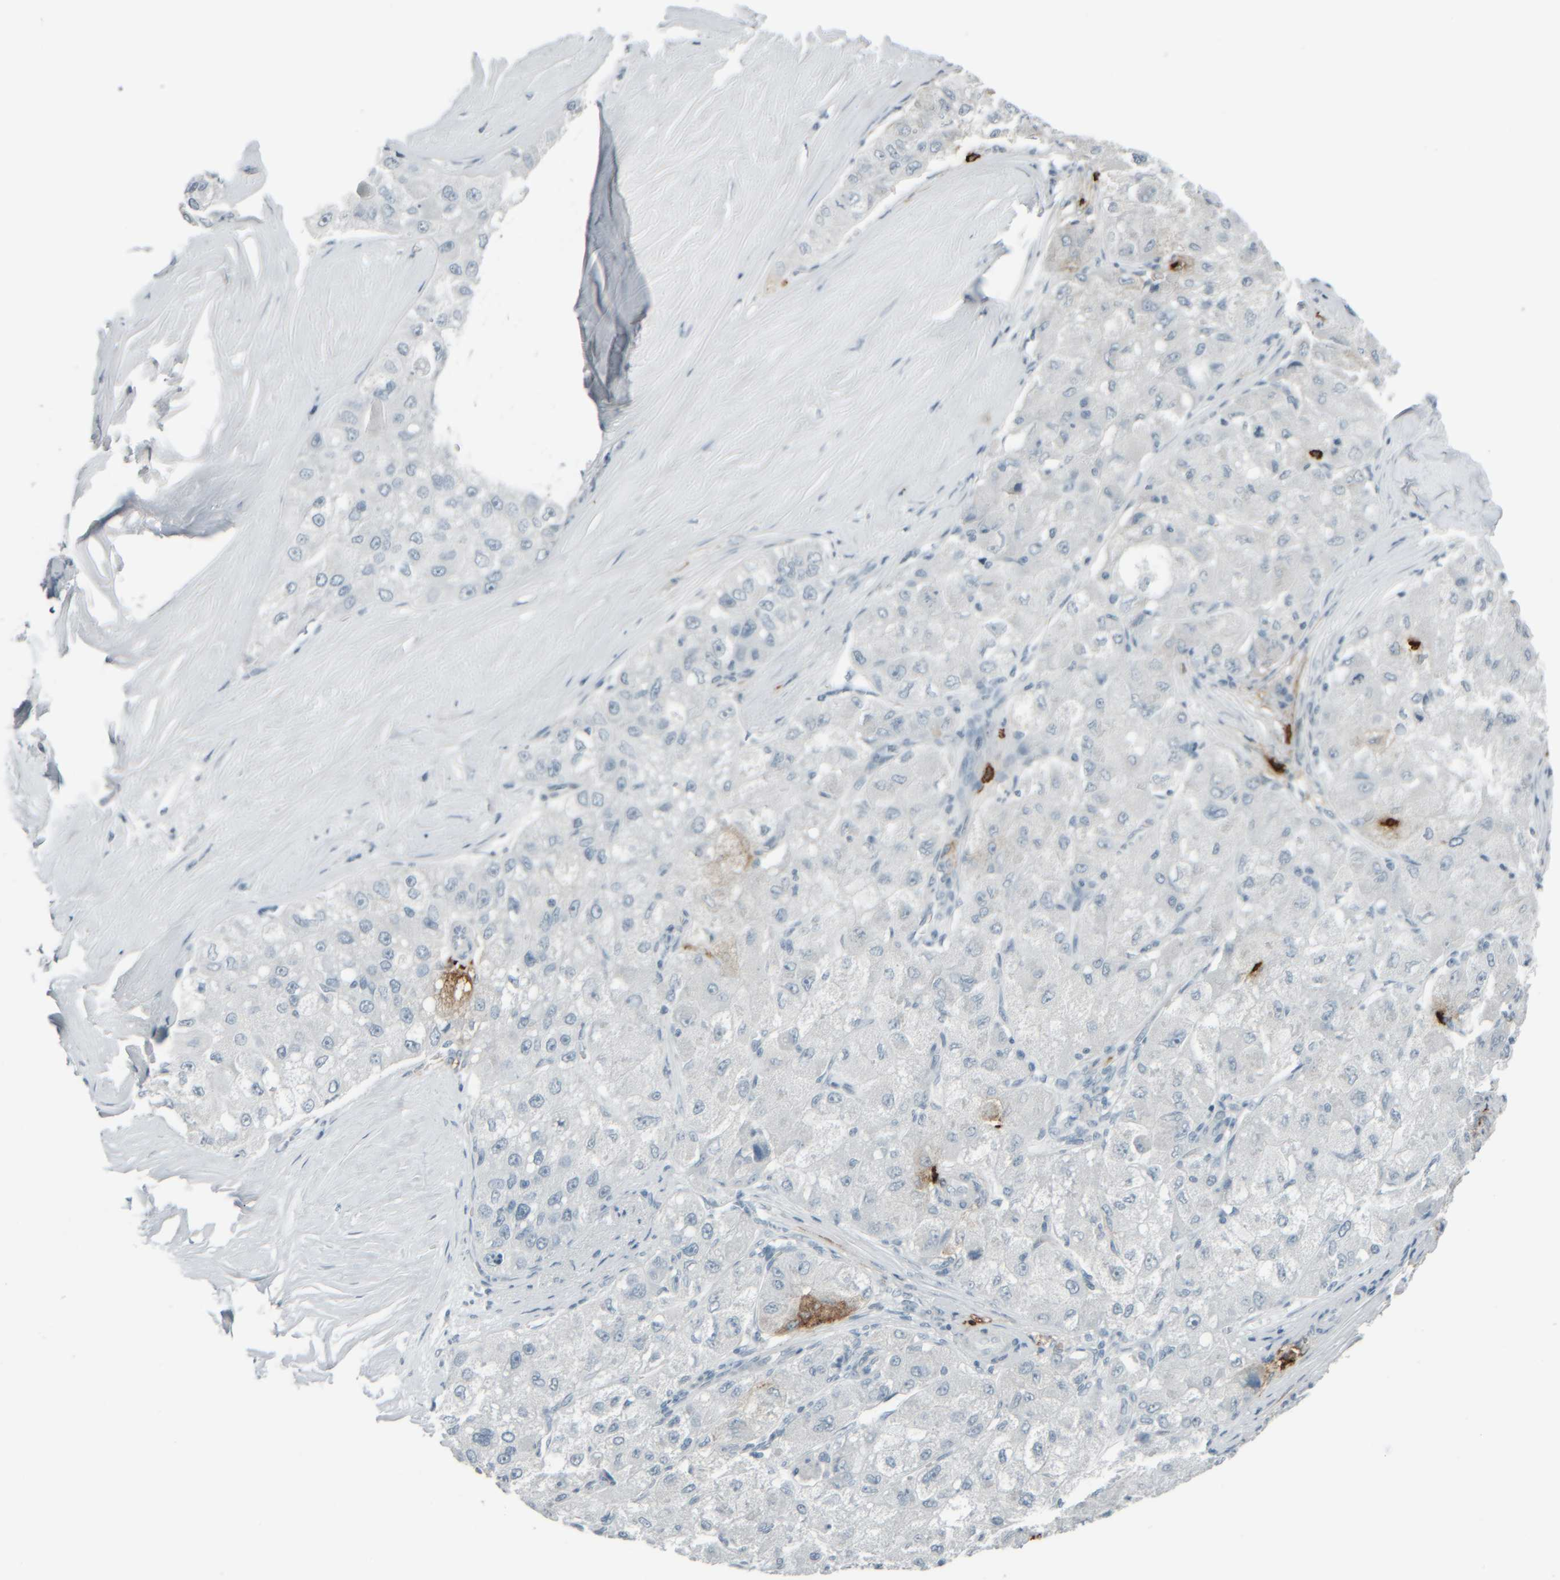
{"staining": {"intensity": "negative", "quantity": "none", "location": "none"}, "tissue": "liver cancer", "cell_type": "Tumor cells", "image_type": "cancer", "snomed": [{"axis": "morphology", "description": "Carcinoma, Hepatocellular, NOS"}, {"axis": "topography", "description": "Liver"}], "caption": "Immunohistochemistry histopathology image of neoplastic tissue: human liver hepatocellular carcinoma stained with DAB (3,3'-diaminobenzidine) demonstrates no significant protein expression in tumor cells.", "gene": "TPSAB1", "patient": {"sex": "male", "age": 80}}